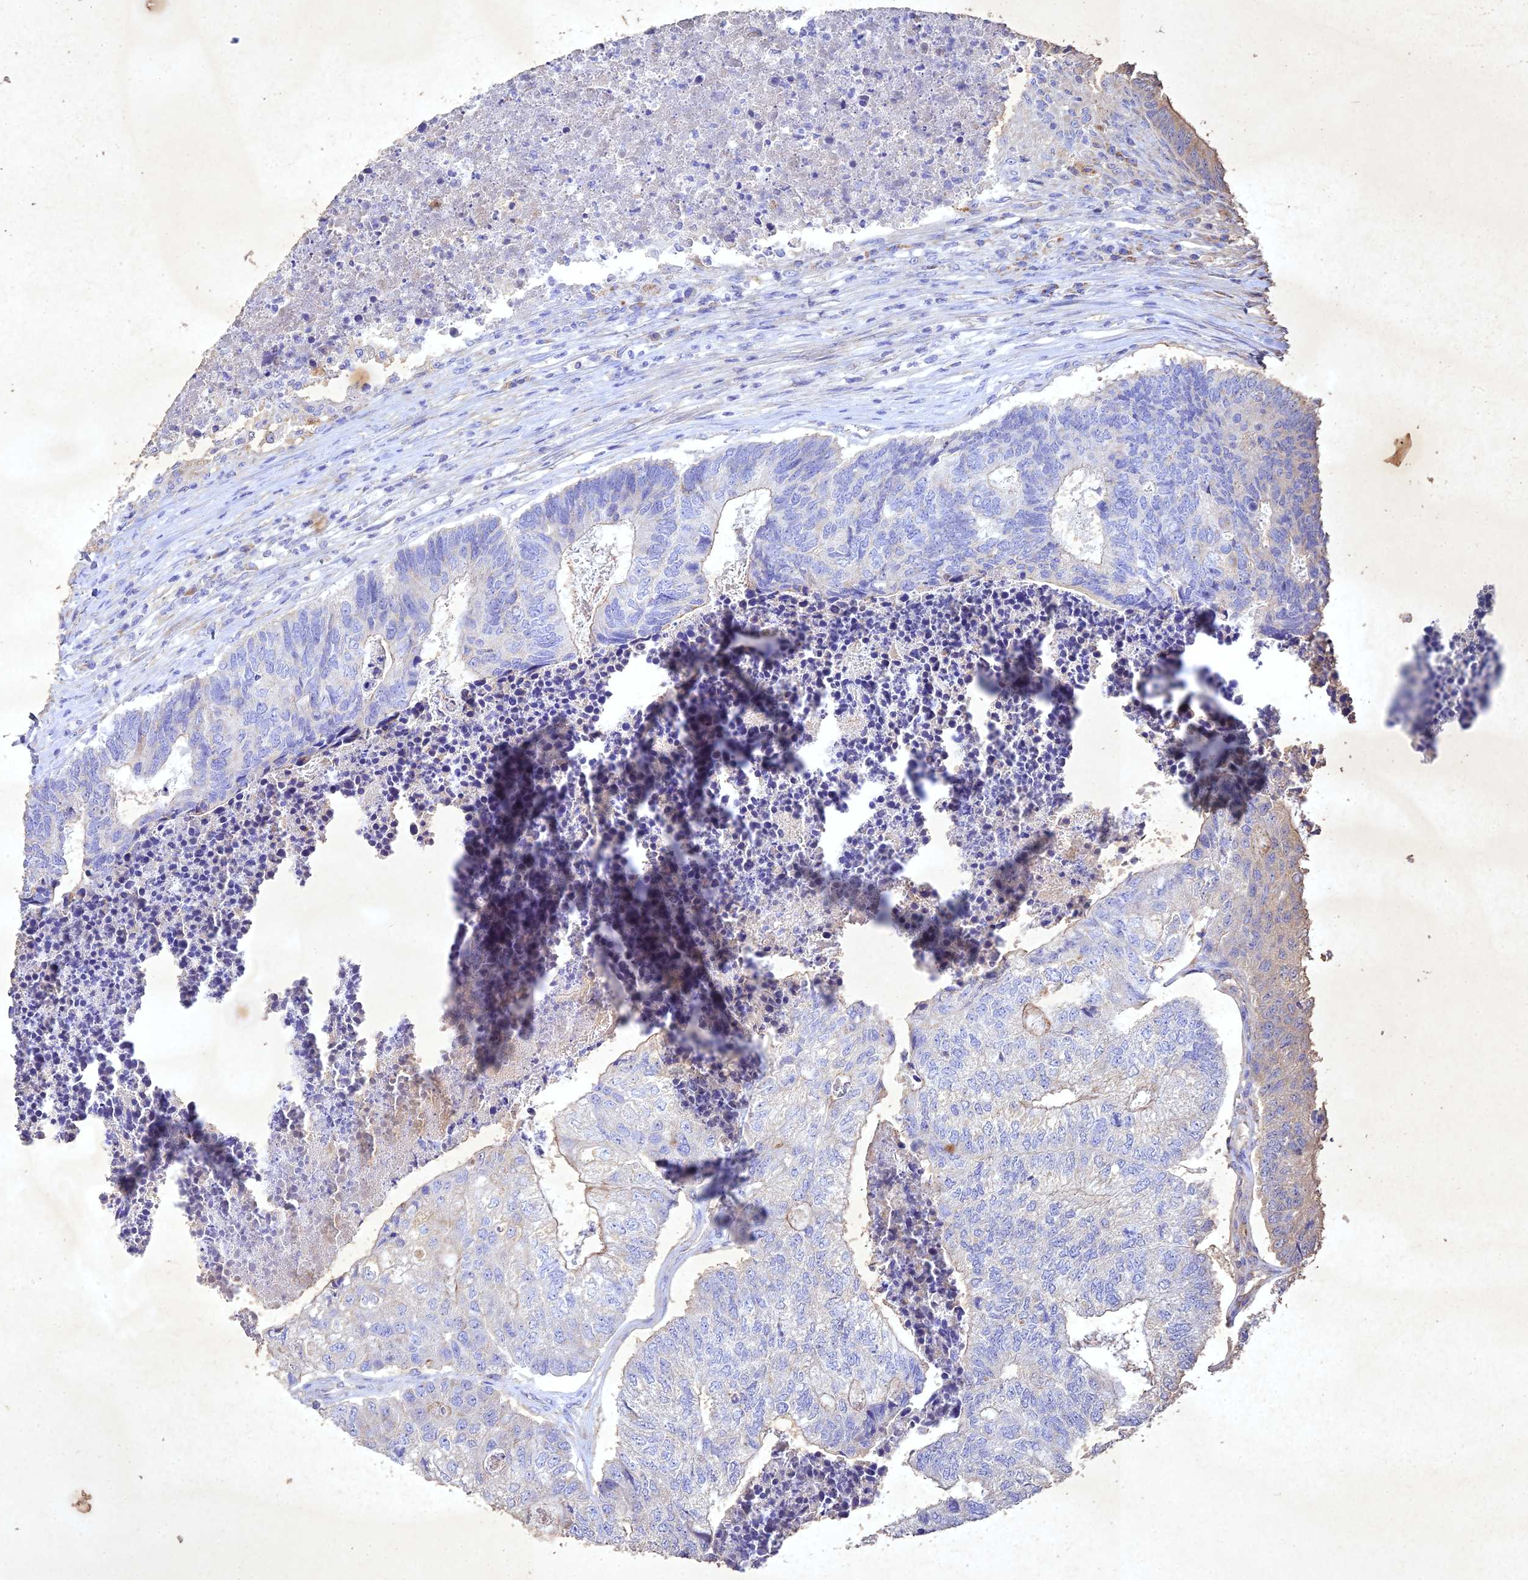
{"staining": {"intensity": "negative", "quantity": "none", "location": "none"}, "tissue": "colorectal cancer", "cell_type": "Tumor cells", "image_type": "cancer", "snomed": [{"axis": "morphology", "description": "Adenocarcinoma, NOS"}, {"axis": "topography", "description": "Colon"}], "caption": "IHC image of neoplastic tissue: human colorectal adenocarcinoma stained with DAB (3,3'-diaminobenzidine) demonstrates no significant protein staining in tumor cells.", "gene": "NDUFV1", "patient": {"sex": "female", "age": 67}}